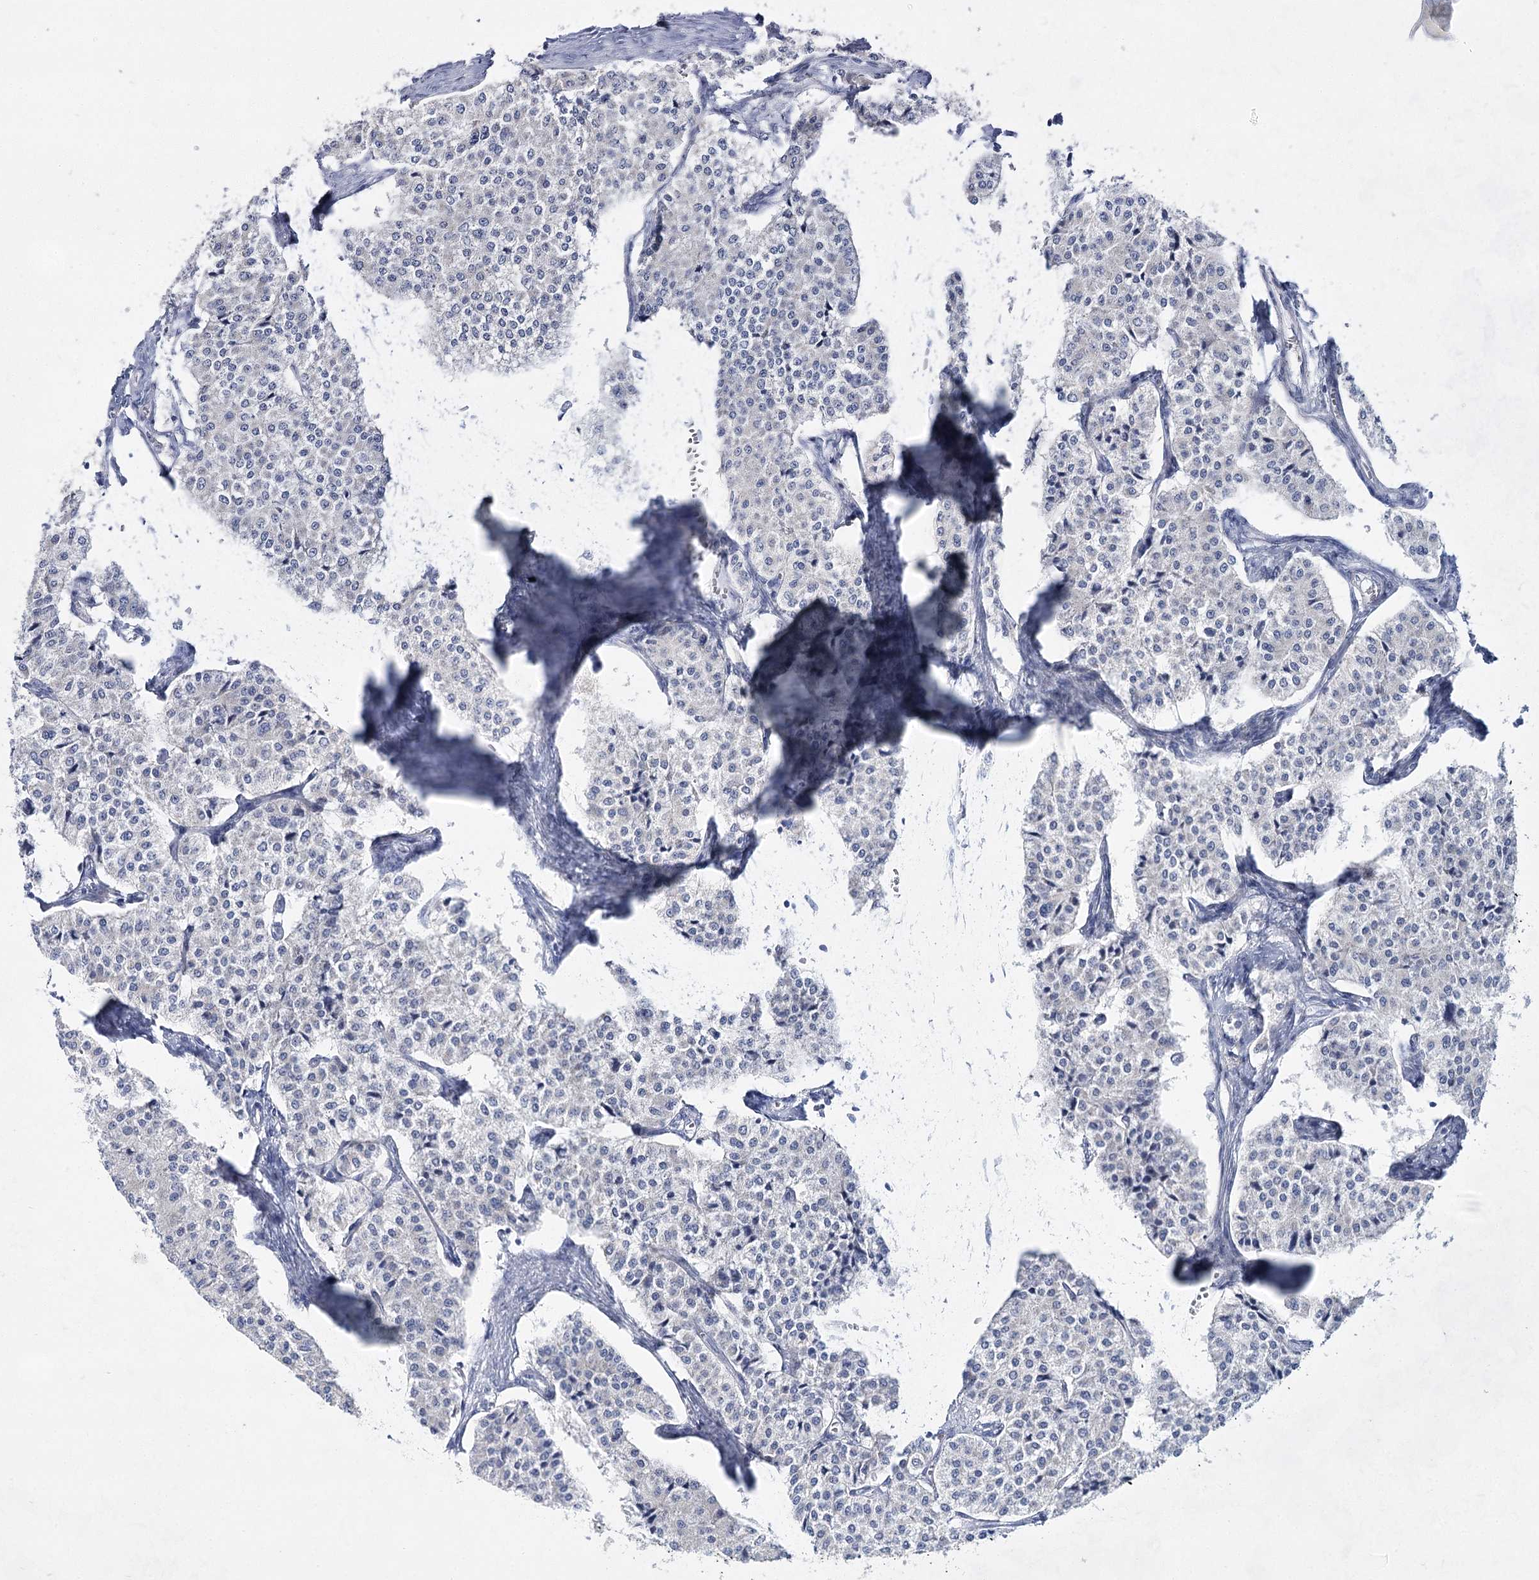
{"staining": {"intensity": "negative", "quantity": "none", "location": "none"}, "tissue": "carcinoid", "cell_type": "Tumor cells", "image_type": "cancer", "snomed": [{"axis": "morphology", "description": "Carcinoid, malignant, NOS"}, {"axis": "topography", "description": "Colon"}], "caption": "Carcinoid was stained to show a protein in brown. There is no significant positivity in tumor cells.", "gene": "BPHL", "patient": {"sex": "female", "age": 52}}